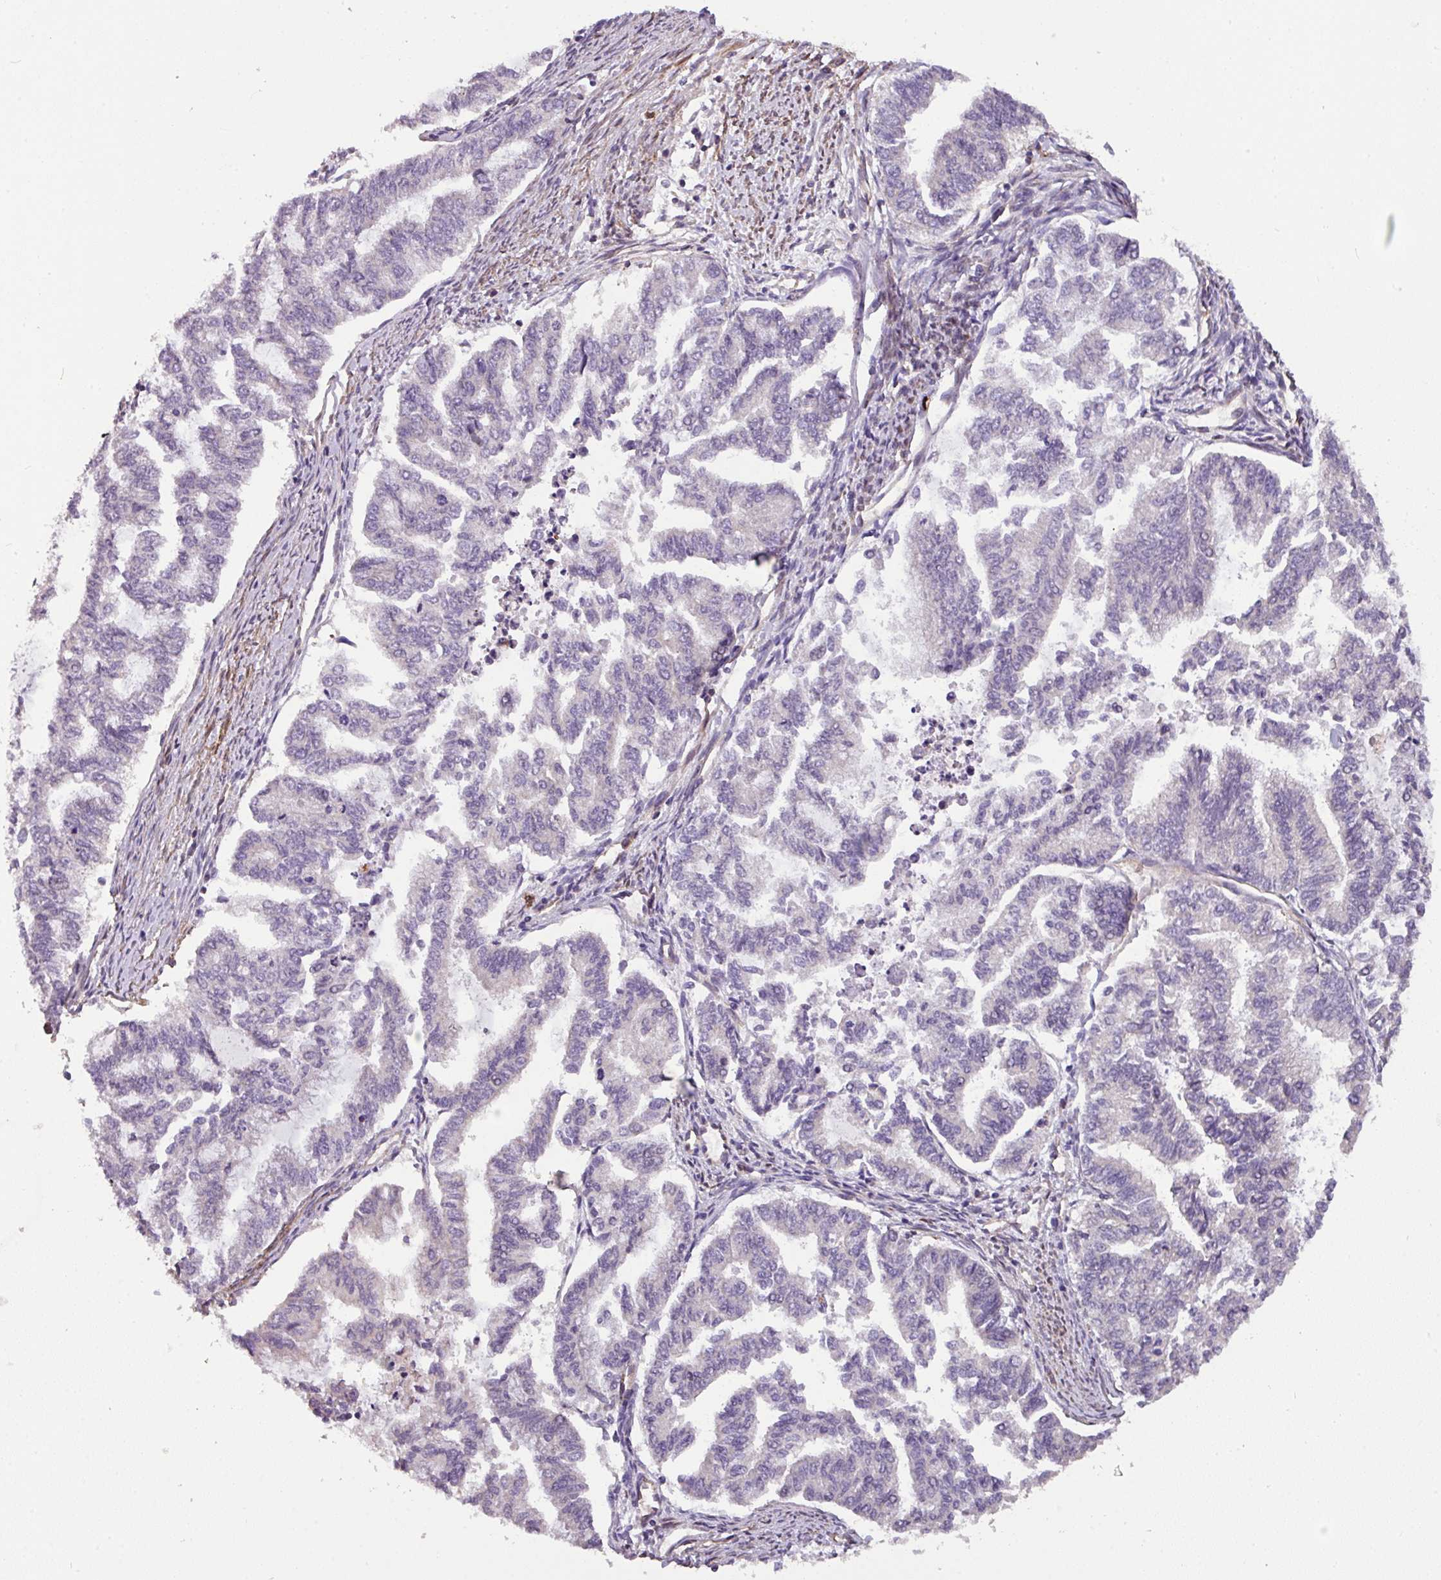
{"staining": {"intensity": "negative", "quantity": "none", "location": "none"}, "tissue": "endometrial cancer", "cell_type": "Tumor cells", "image_type": "cancer", "snomed": [{"axis": "morphology", "description": "Adenocarcinoma, NOS"}, {"axis": "topography", "description": "Endometrium"}], "caption": "Image shows no significant protein expression in tumor cells of endometrial cancer. (IHC, brightfield microscopy, high magnification).", "gene": "CASS4", "patient": {"sex": "female", "age": 79}}